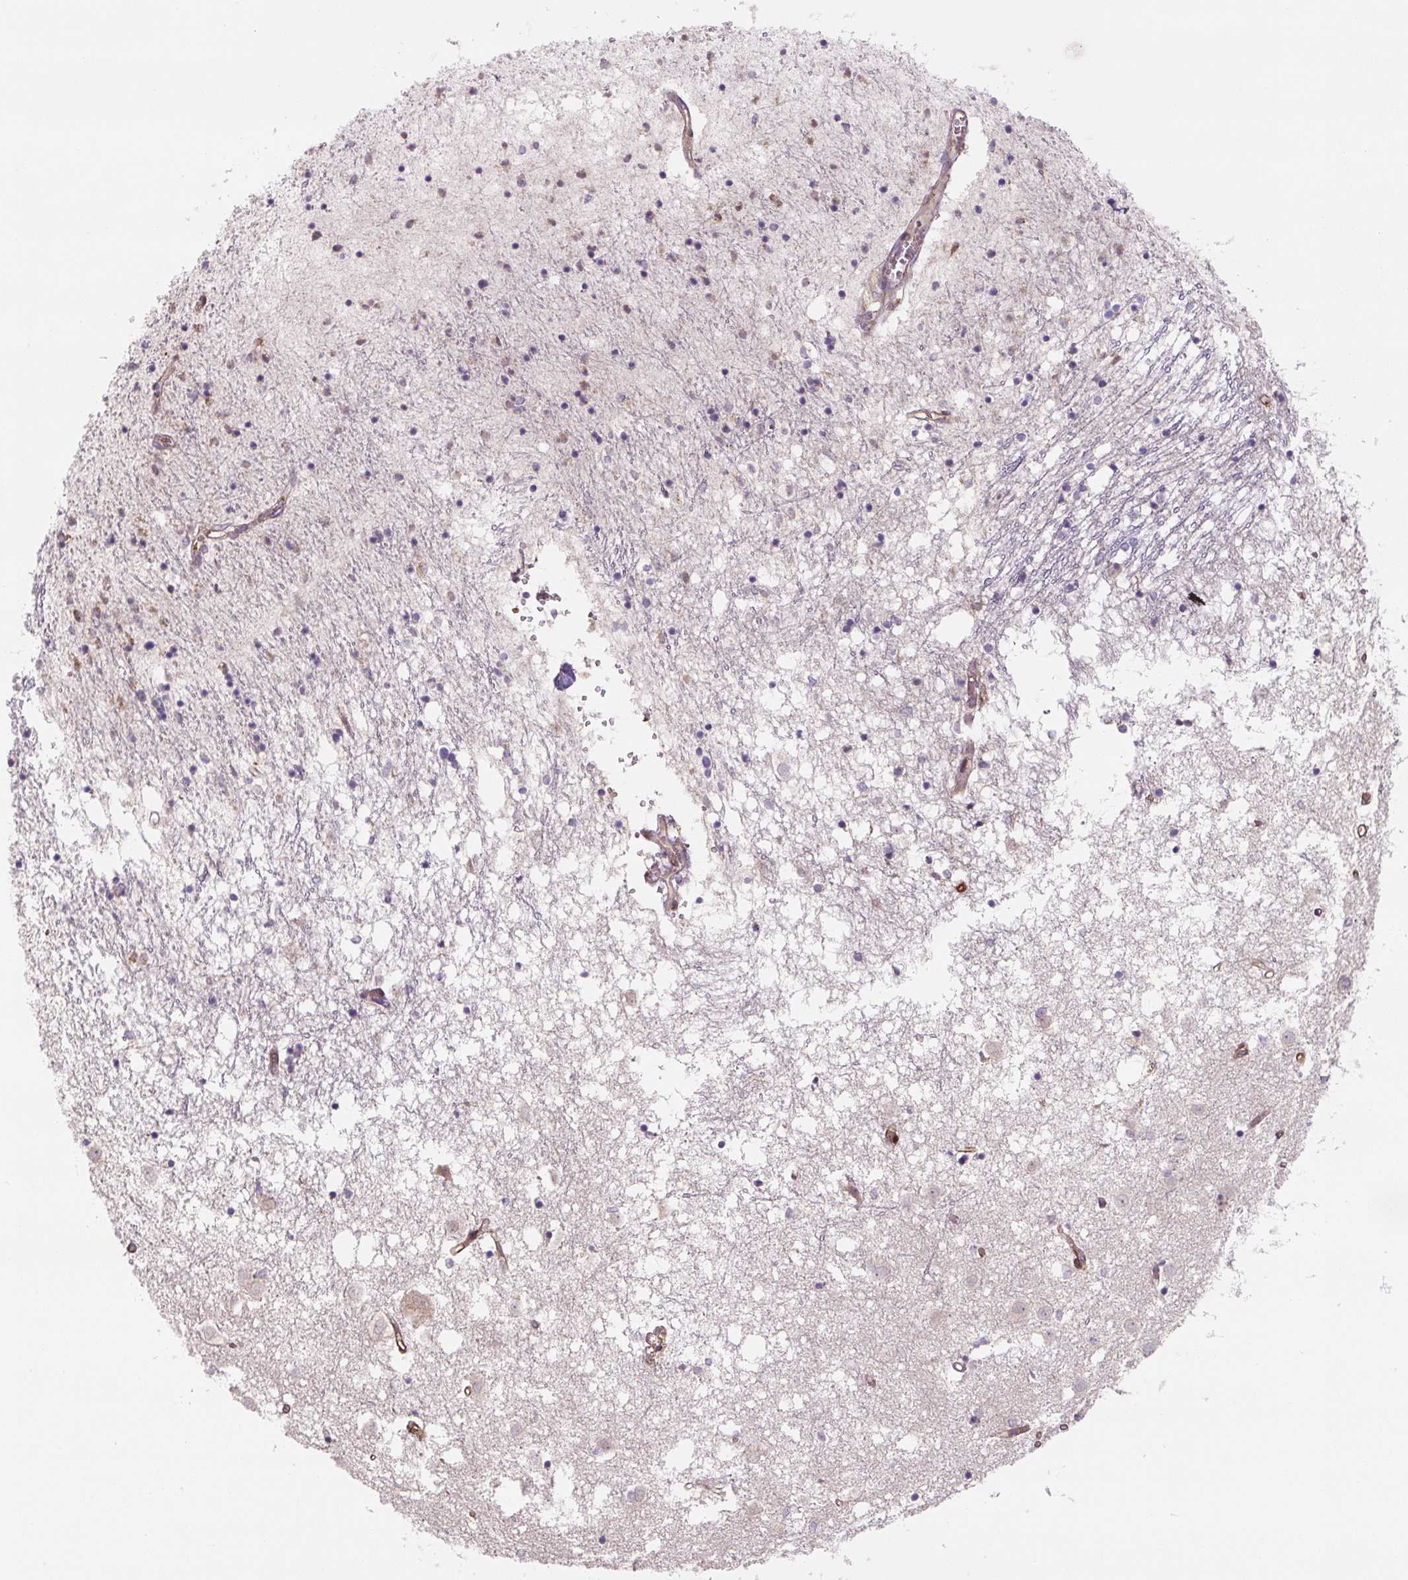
{"staining": {"intensity": "moderate", "quantity": "<25%", "location": "cytoplasmic/membranous"}, "tissue": "caudate", "cell_type": "Glial cells", "image_type": "normal", "snomed": [{"axis": "morphology", "description": "Normal tissue, NOS"}, {"axis": "topography", "description": "Lateral ventricle wall"}], "caption": "A high-resolution micrograph shows IHC staining of normal caudate, which reveals moderate cytoplasmic/membranous staining in about <25% of glial cells.", "gene": "RASA1", "patient": {"sex": "male", "age": 70}}